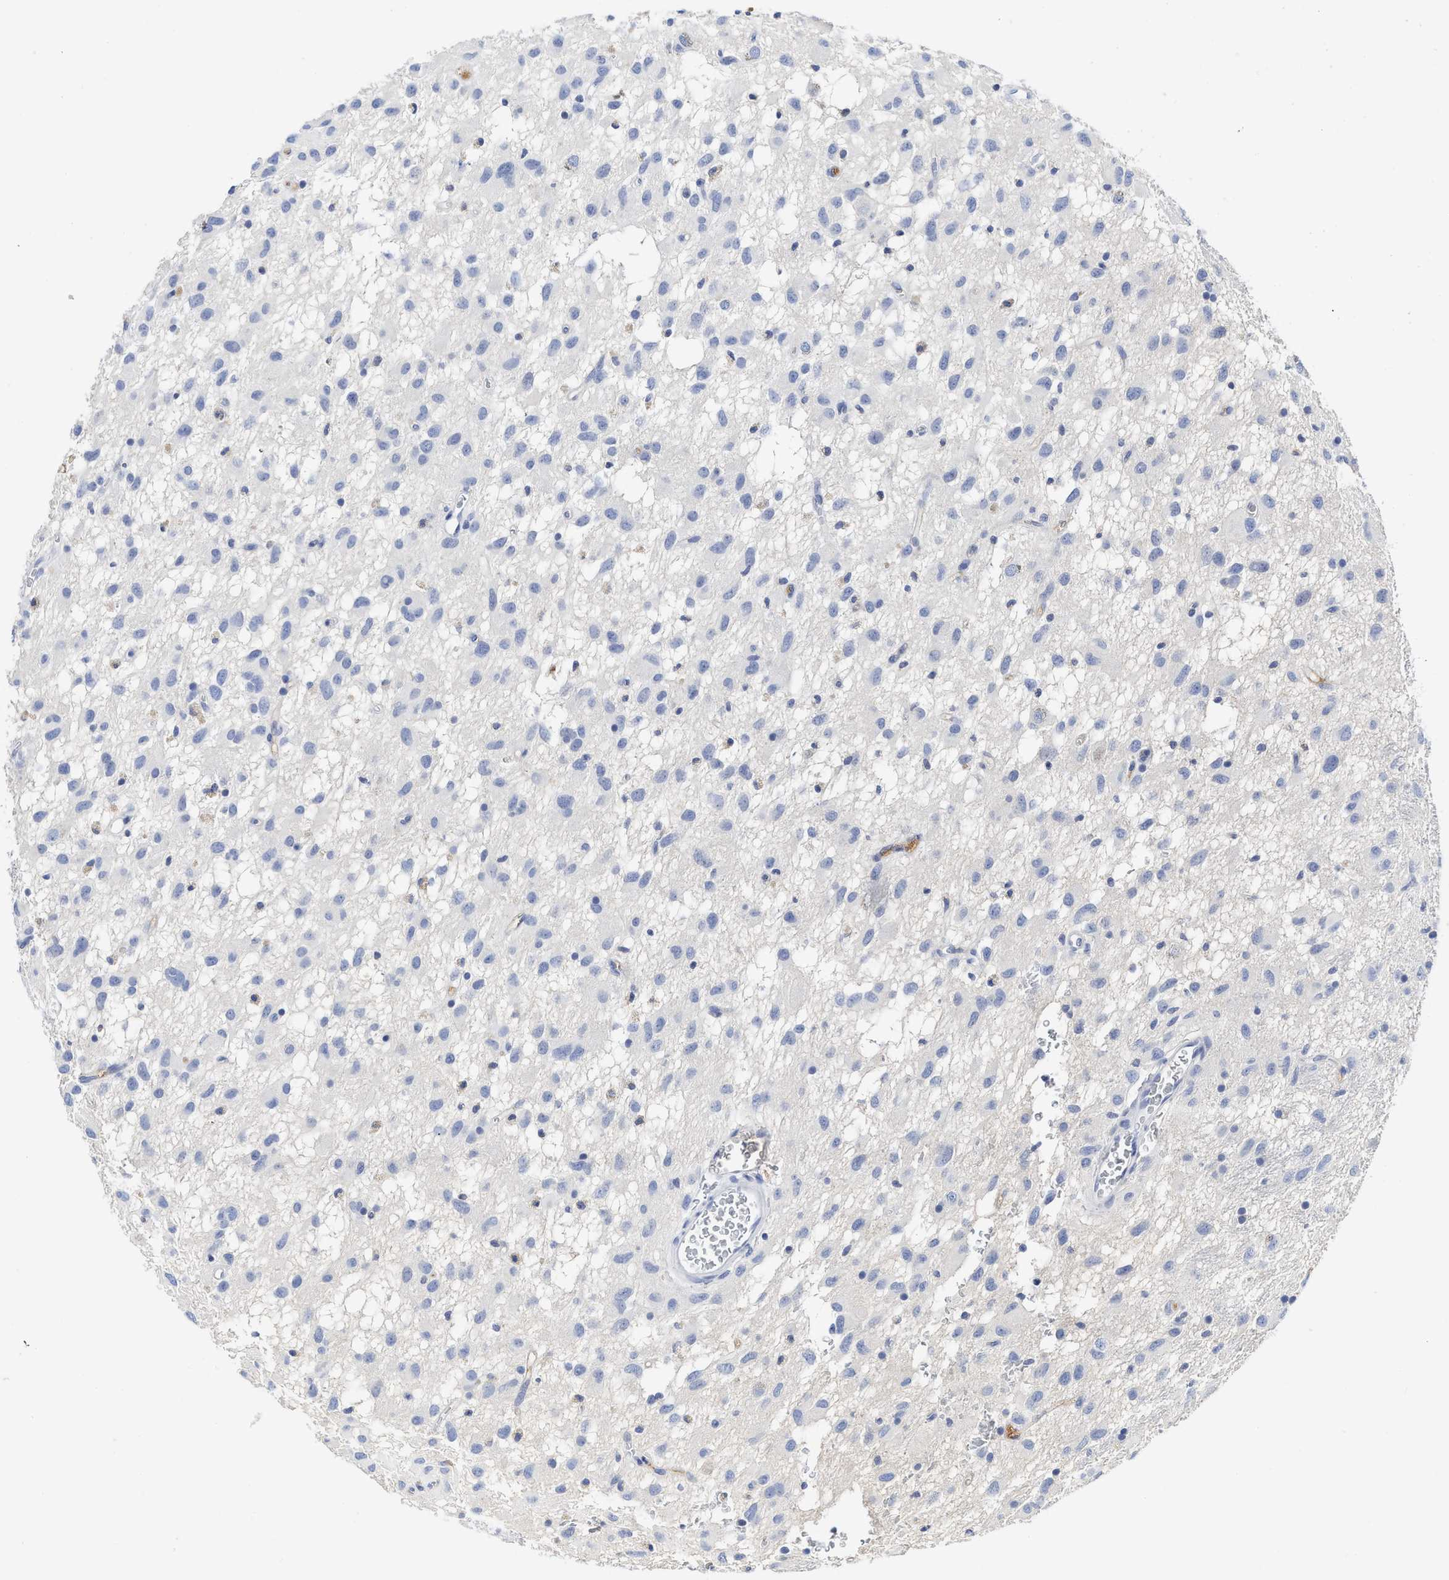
{"staining": {"intensity": "negative", "quantity": "none", "location": "none"}, "tissue": "glioma", "cell_type": "Tumor cells", "image_type": "cancer", "snomed": [{"axis": "morphology", "description": "Glioma, malignant, Low grade"}, {"axis": "topography", "description": "Brain"}], "caption": "Protein analysis of glioma reveals no significant staining in tumor cells.", "gene": "C2", "patient": {"sex": "male", "age": 77}}